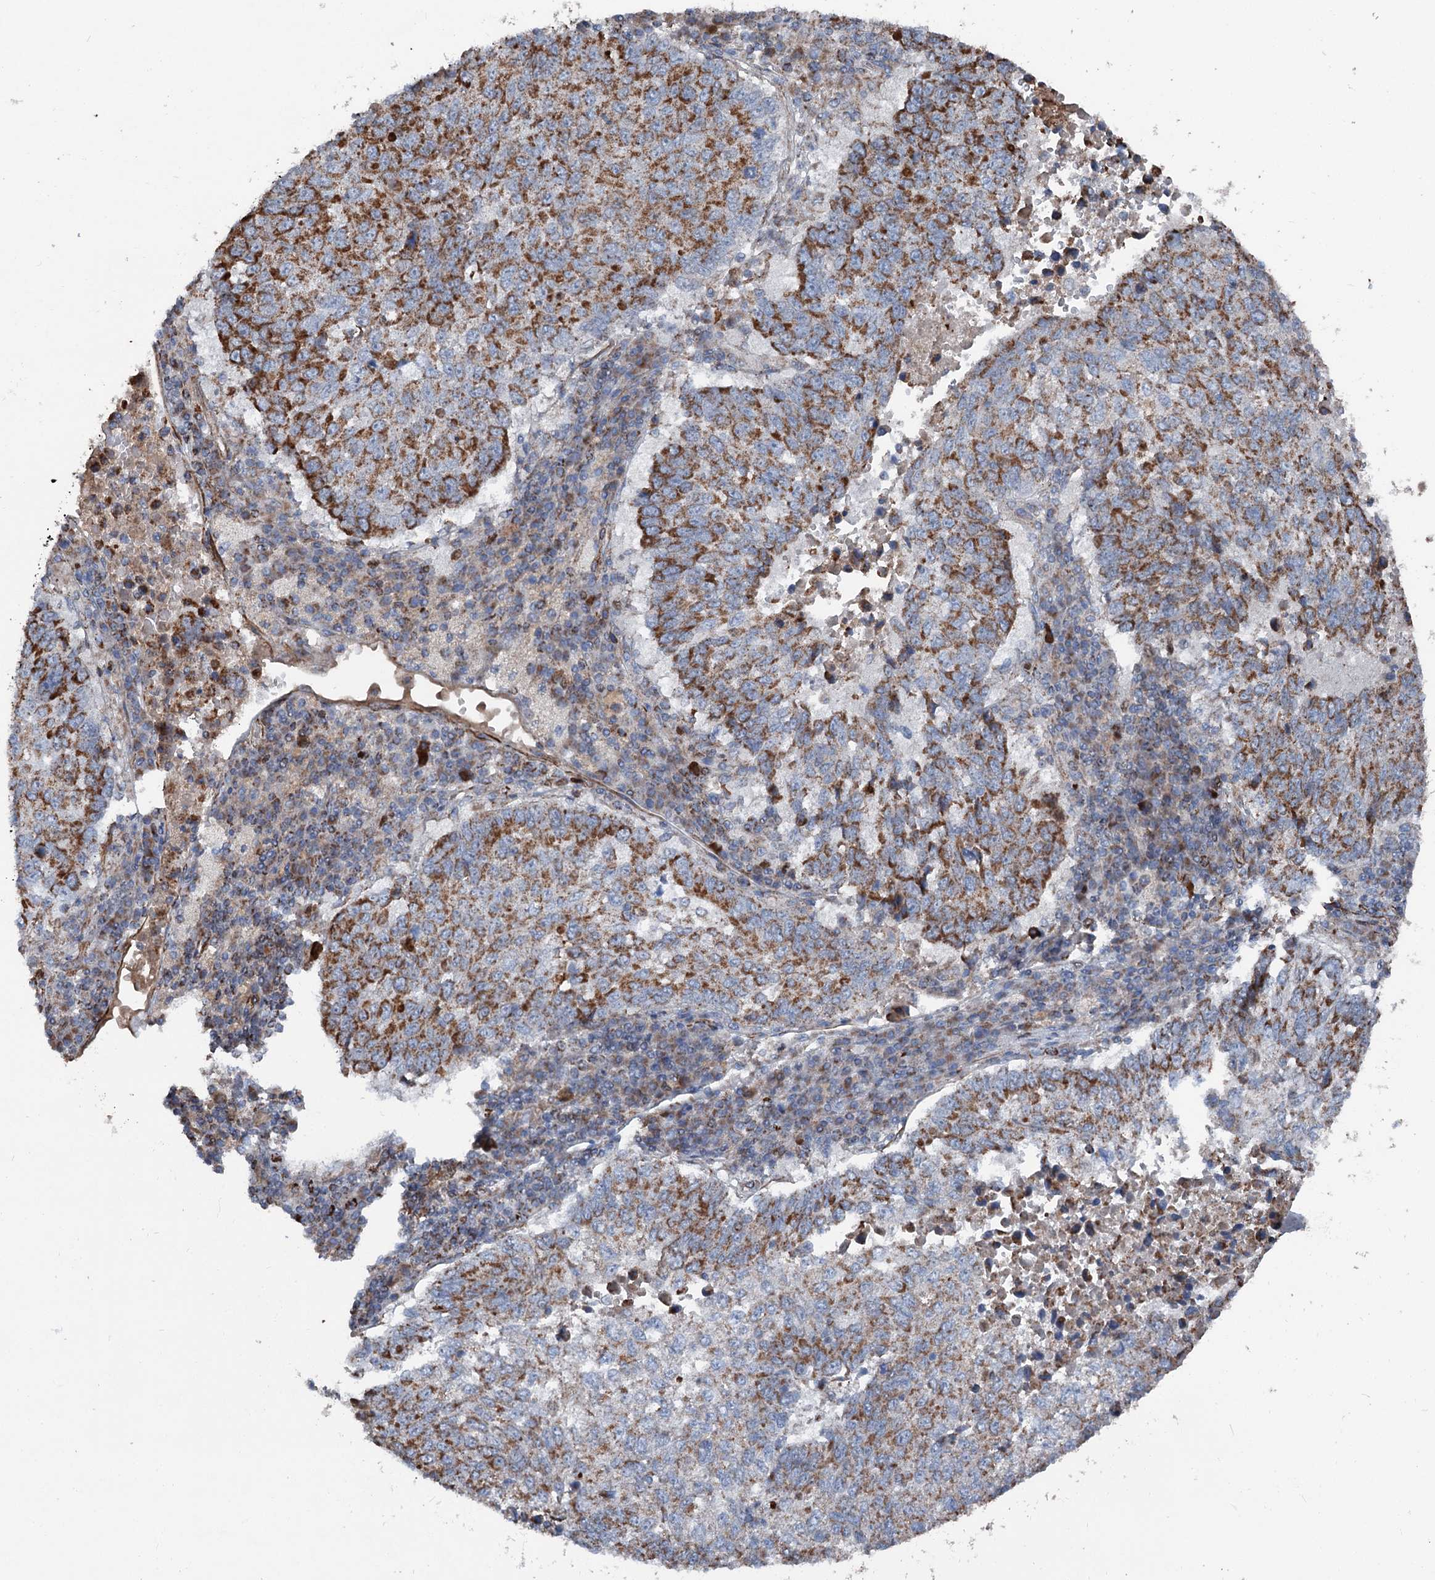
{"staining": {"intensity": "moderate", "quantity": ">75%", "location": "cytoplasmic/membranous"}, "tissue": "lung cancer", "cell_type": "Tumor cells", "image_type": "cancer", "snomed": [{"axis": "morphology", "description": "Squamous cell carcinoma, NOS"}, {"axis": "topography", "description": "Lung"}], "caption": "Immunohistochemical staining of human lung squamous cell carcinoma exhibits medium levels of moderate cytoplasmic/membranous positivity in approximately >75% of tumor cells. The staining was performed using DAB, with brown indicating positive protein expression. Nuclei are stained blue with hematoxylin.", "gene": "DDIAS", "patient": {"sex": "male", "age": 73}}